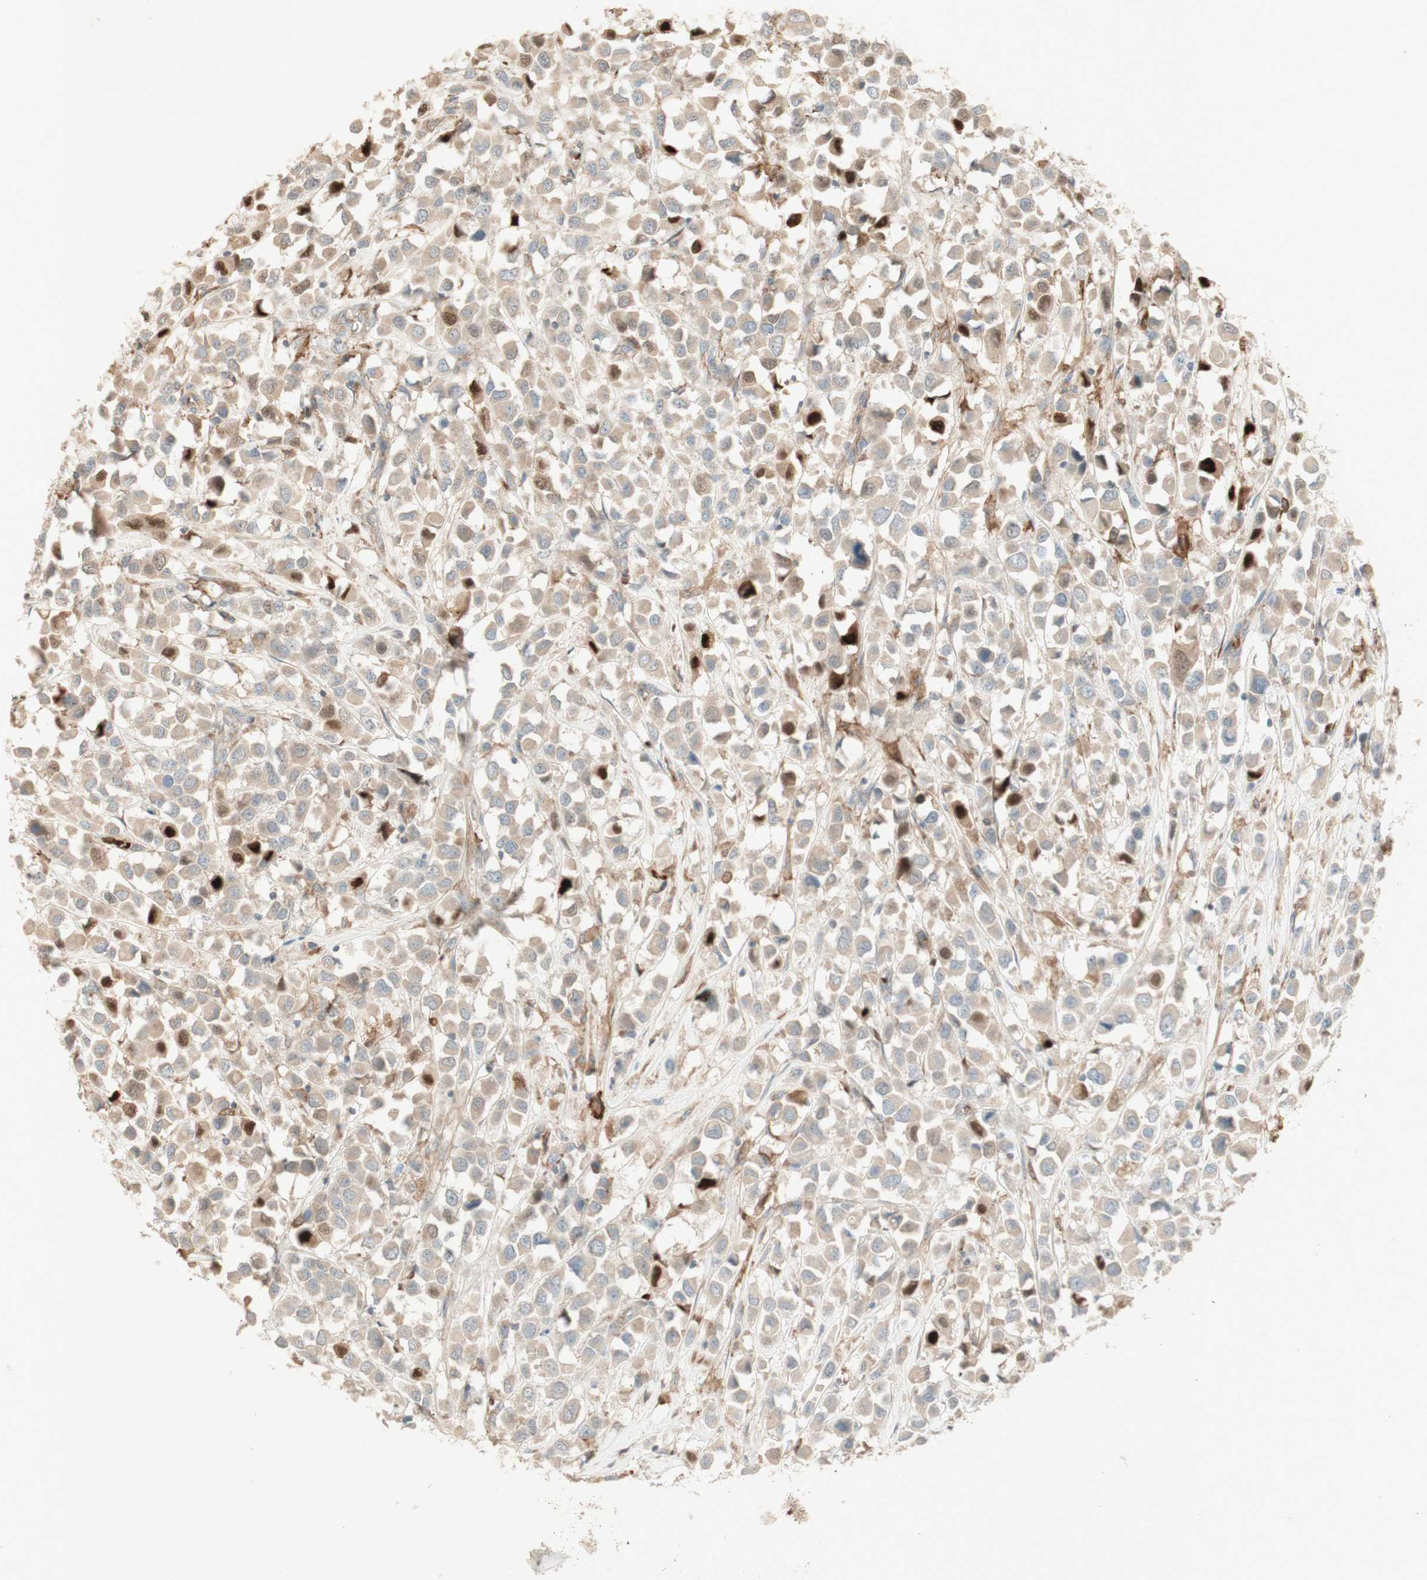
{"staining": {"intensity": "weak", "quantity": ">75%", "location": "cytoplasmic/membranous"}, "tissue": "breast cancer", "cell_type": "Tumor cells", "image_type": "cancer", "snomed": [{"axis": "morphology", "description": "Duct carcinoma"}, {"axis": "topography", "description": "Breast"}], "caption": "The image shows staining of breast cancer (invasive ductal carcinoma), revealing weak cytoplasmic/membranous protein positivity (brown color) within tumor cells.", "gene": "PTGER4", "patient": {"sex": "female", "age": 61}}